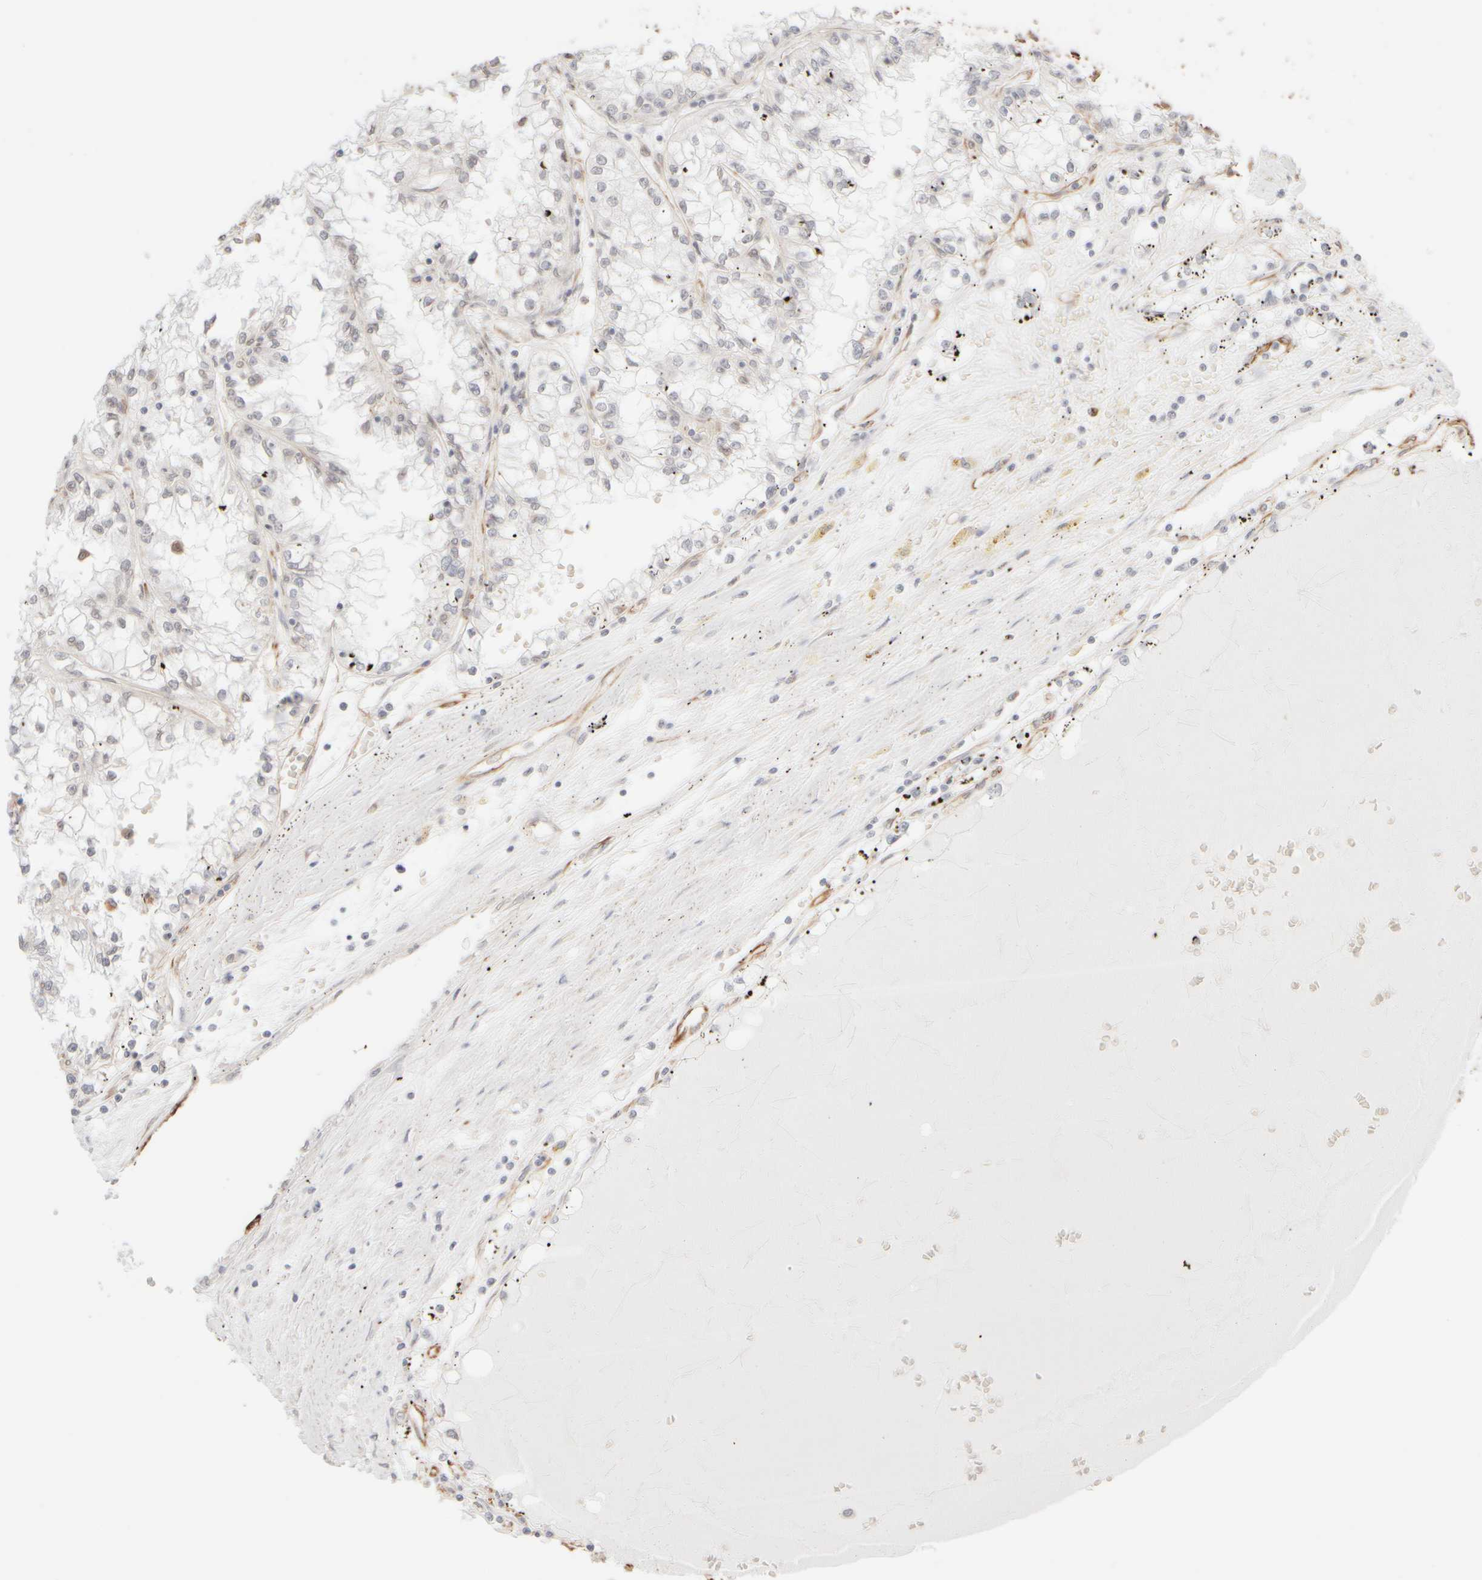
{"staining": {"intensity": "negative", "quantity": "none", "location": "none"}, "tissue": "renal cancer", "cell_type": "Tumor cells", "image_type": "cancer", "snomed": [{"axis": "morphology", "description": "Adenocarcinoma, NOS"}, {"axis": "topography", "description": "Kidney"}], "caption": "Tumor cells show no significant positivity in renal cancer (adenocarcinoma).", "gene": "KRT15", "patient": {"sex": "male", "age": 56}}